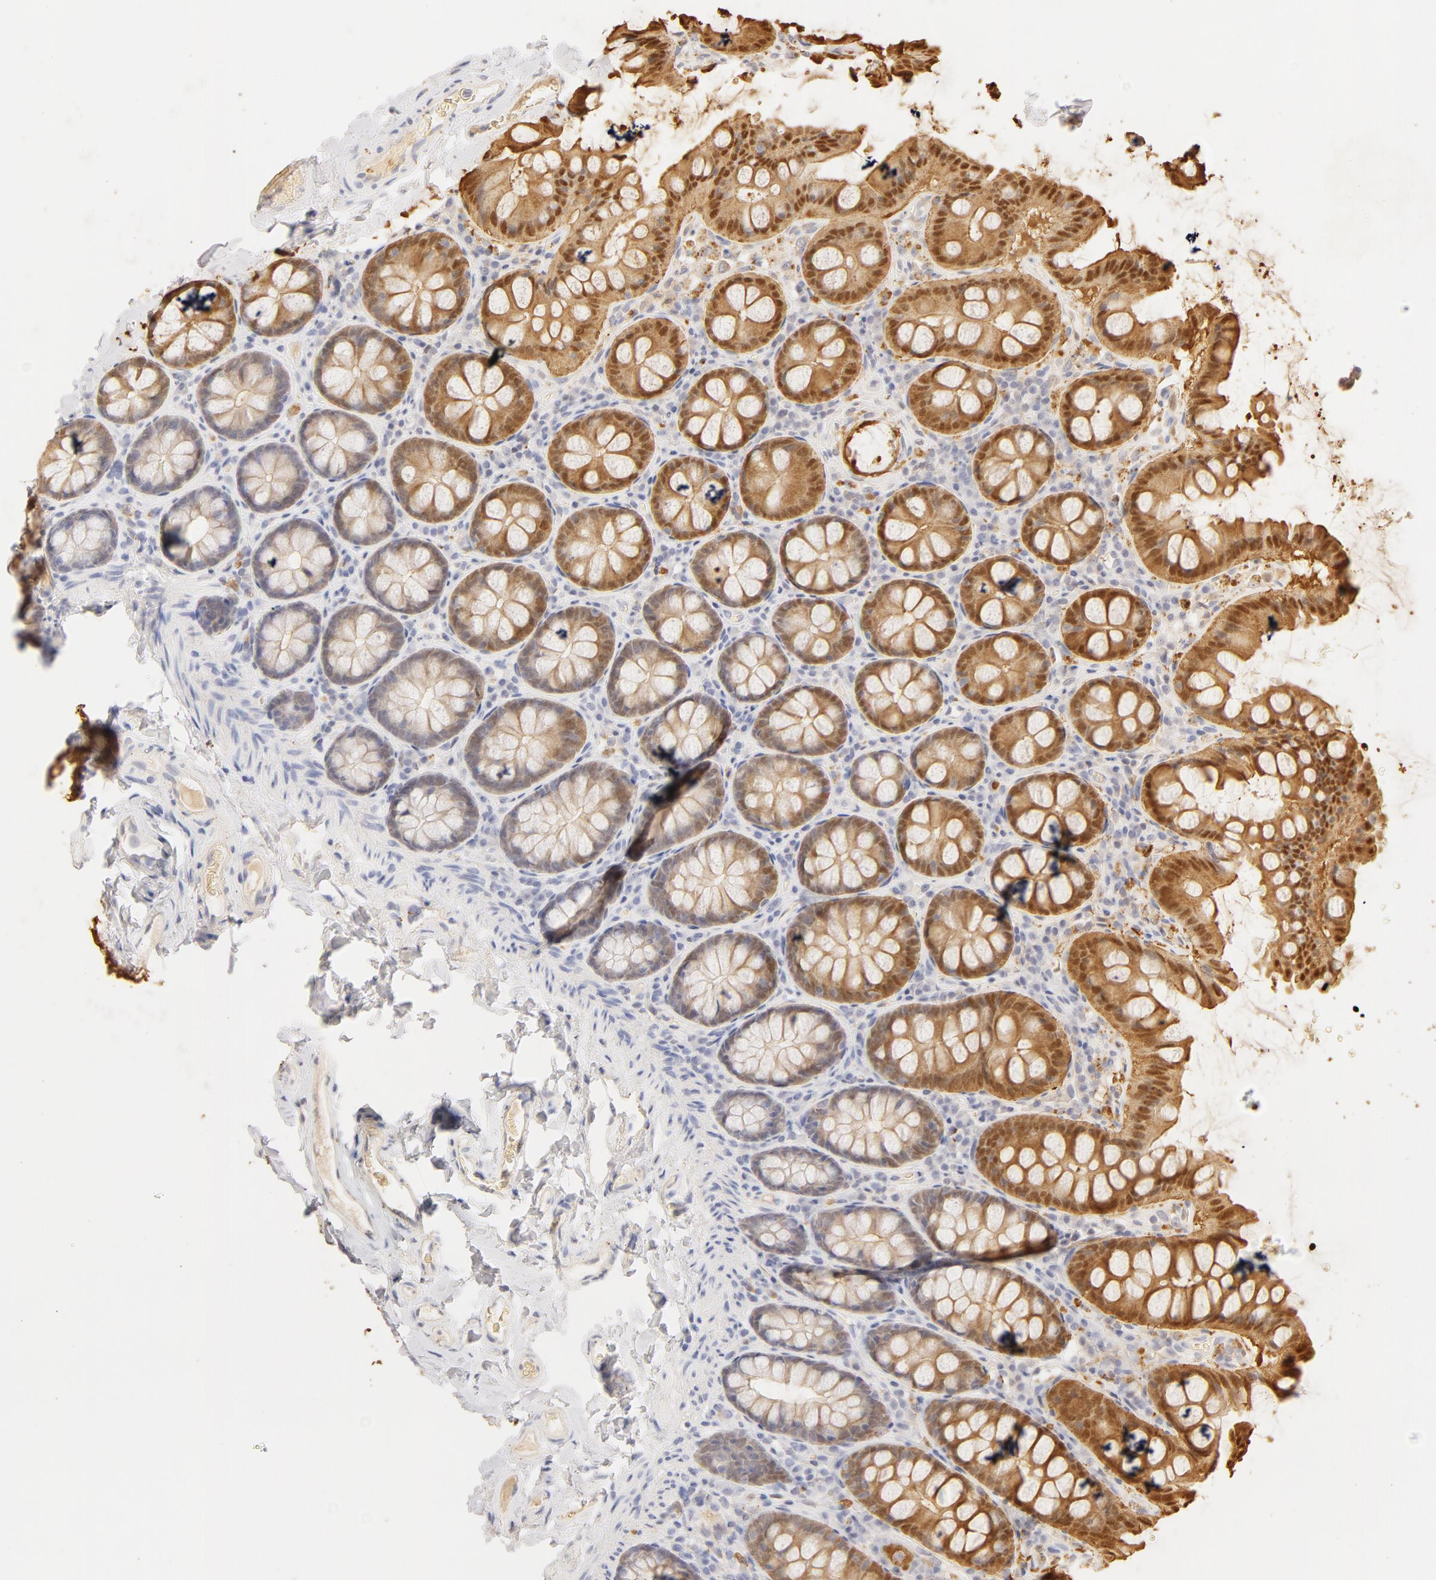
{"staining": {"intensity": "negative", "quantity": "none", "location": "none"}, "tissue": "colon", "cell_type": "Endothelial cells", "image_type": "normal", "snomed": [{"axis": "morphology", "description": "Normal tissue, NOS"}, {"axis": "topography", "description": "Colon"}], "caption": "High power microscopy histopathology image of an immunohistochemistry image of benign colon, revealing no significant expression in endothelial cells.", "gene": "CA2", "patient": {"sex": "female", "age": 61}}